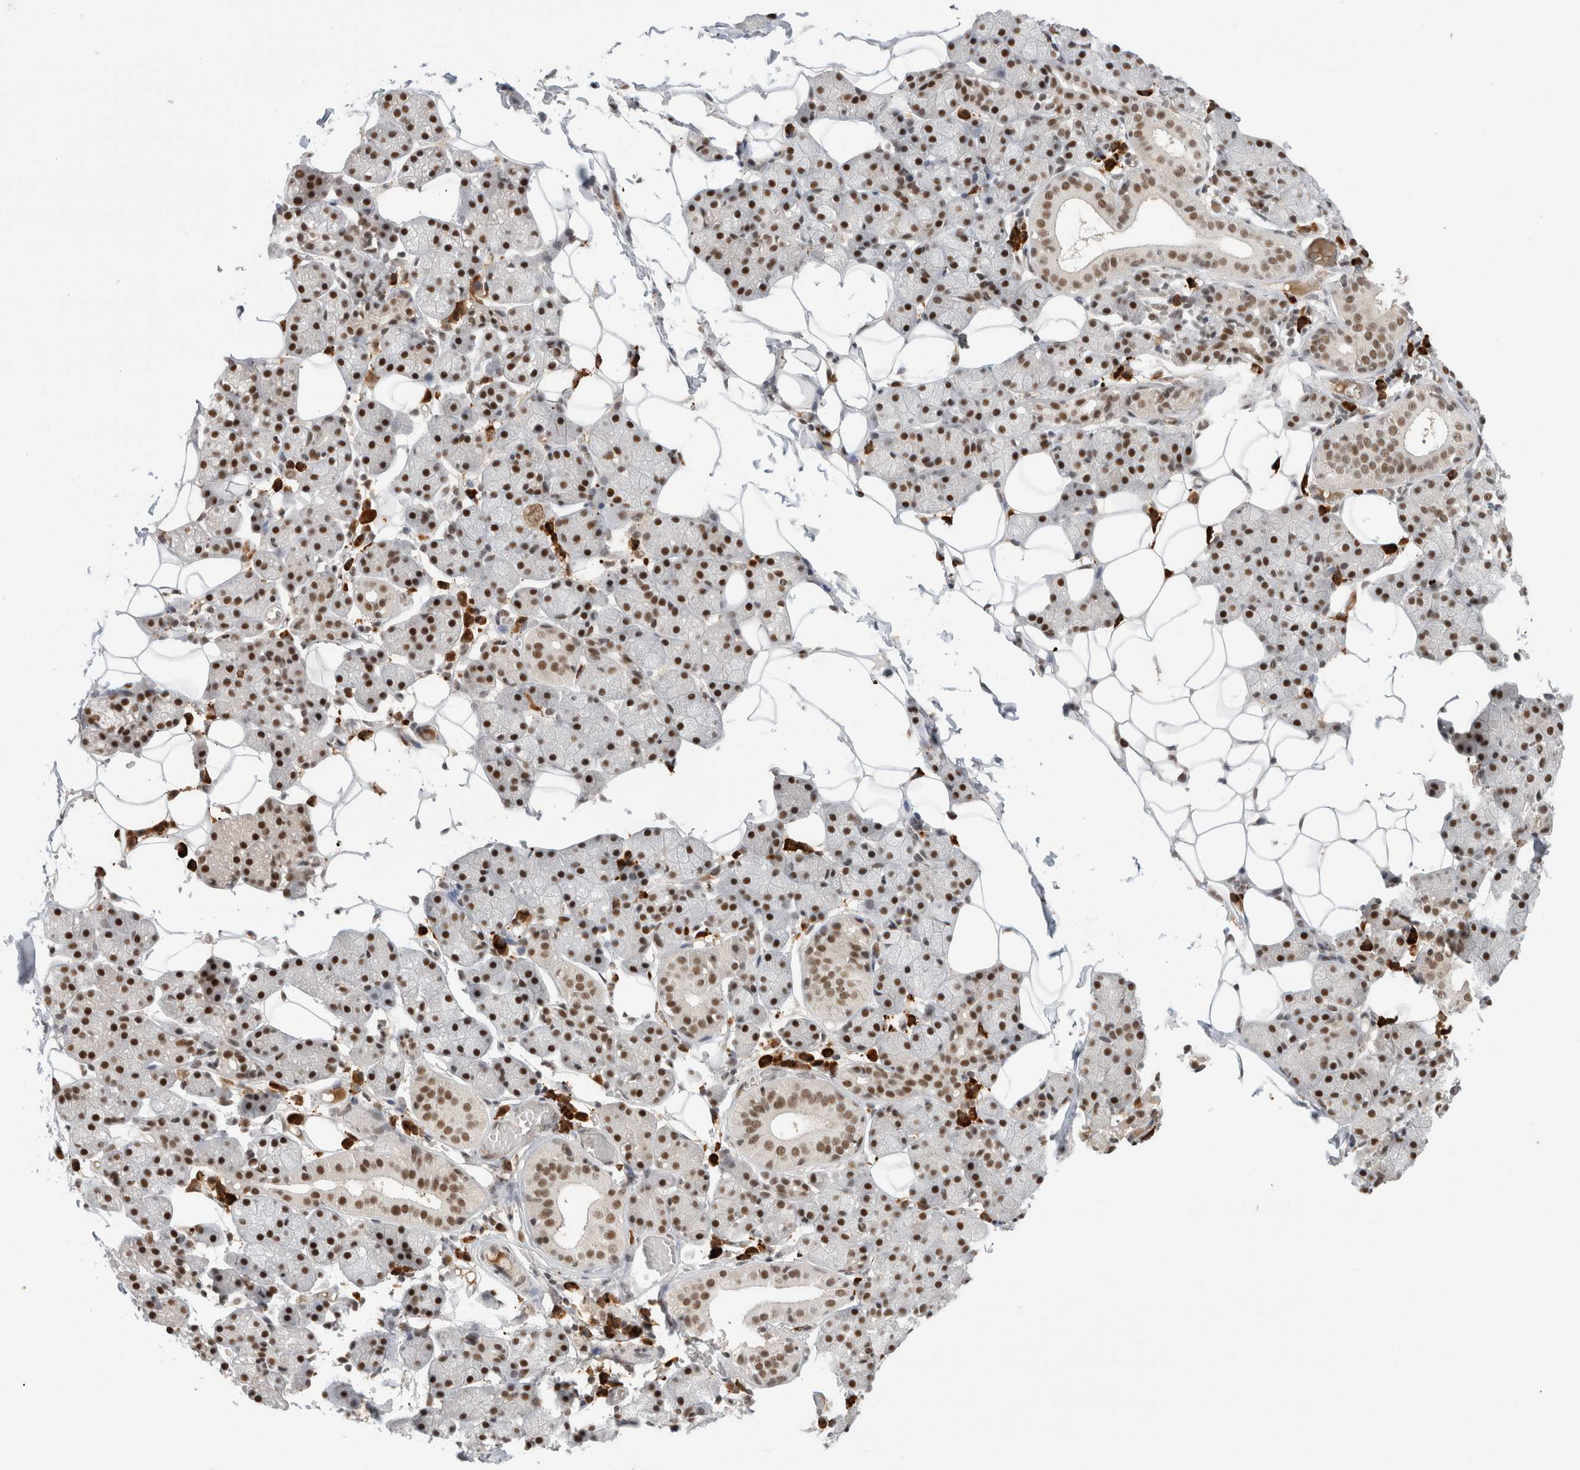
{"staining": {"intensity": "strong", "quantity": "25%-75%", "location": "nuclear"}, "tissue": "salivary gland", "cell_type": "Glandular cells", "image_type": "normal", "snomed": [{"axis": "morphology", "description": "Normal tissue, NOS"}, {"axis": "topography", "description": "Salivary gland"}], "caption": "Immunohistochemical staining of normal human salivary gland displays strong nuclear protein staining in approximately 25%-75% of glandular cells.", "gene": "ZNF24", "patient": {"sex": "female", "age": 33}}